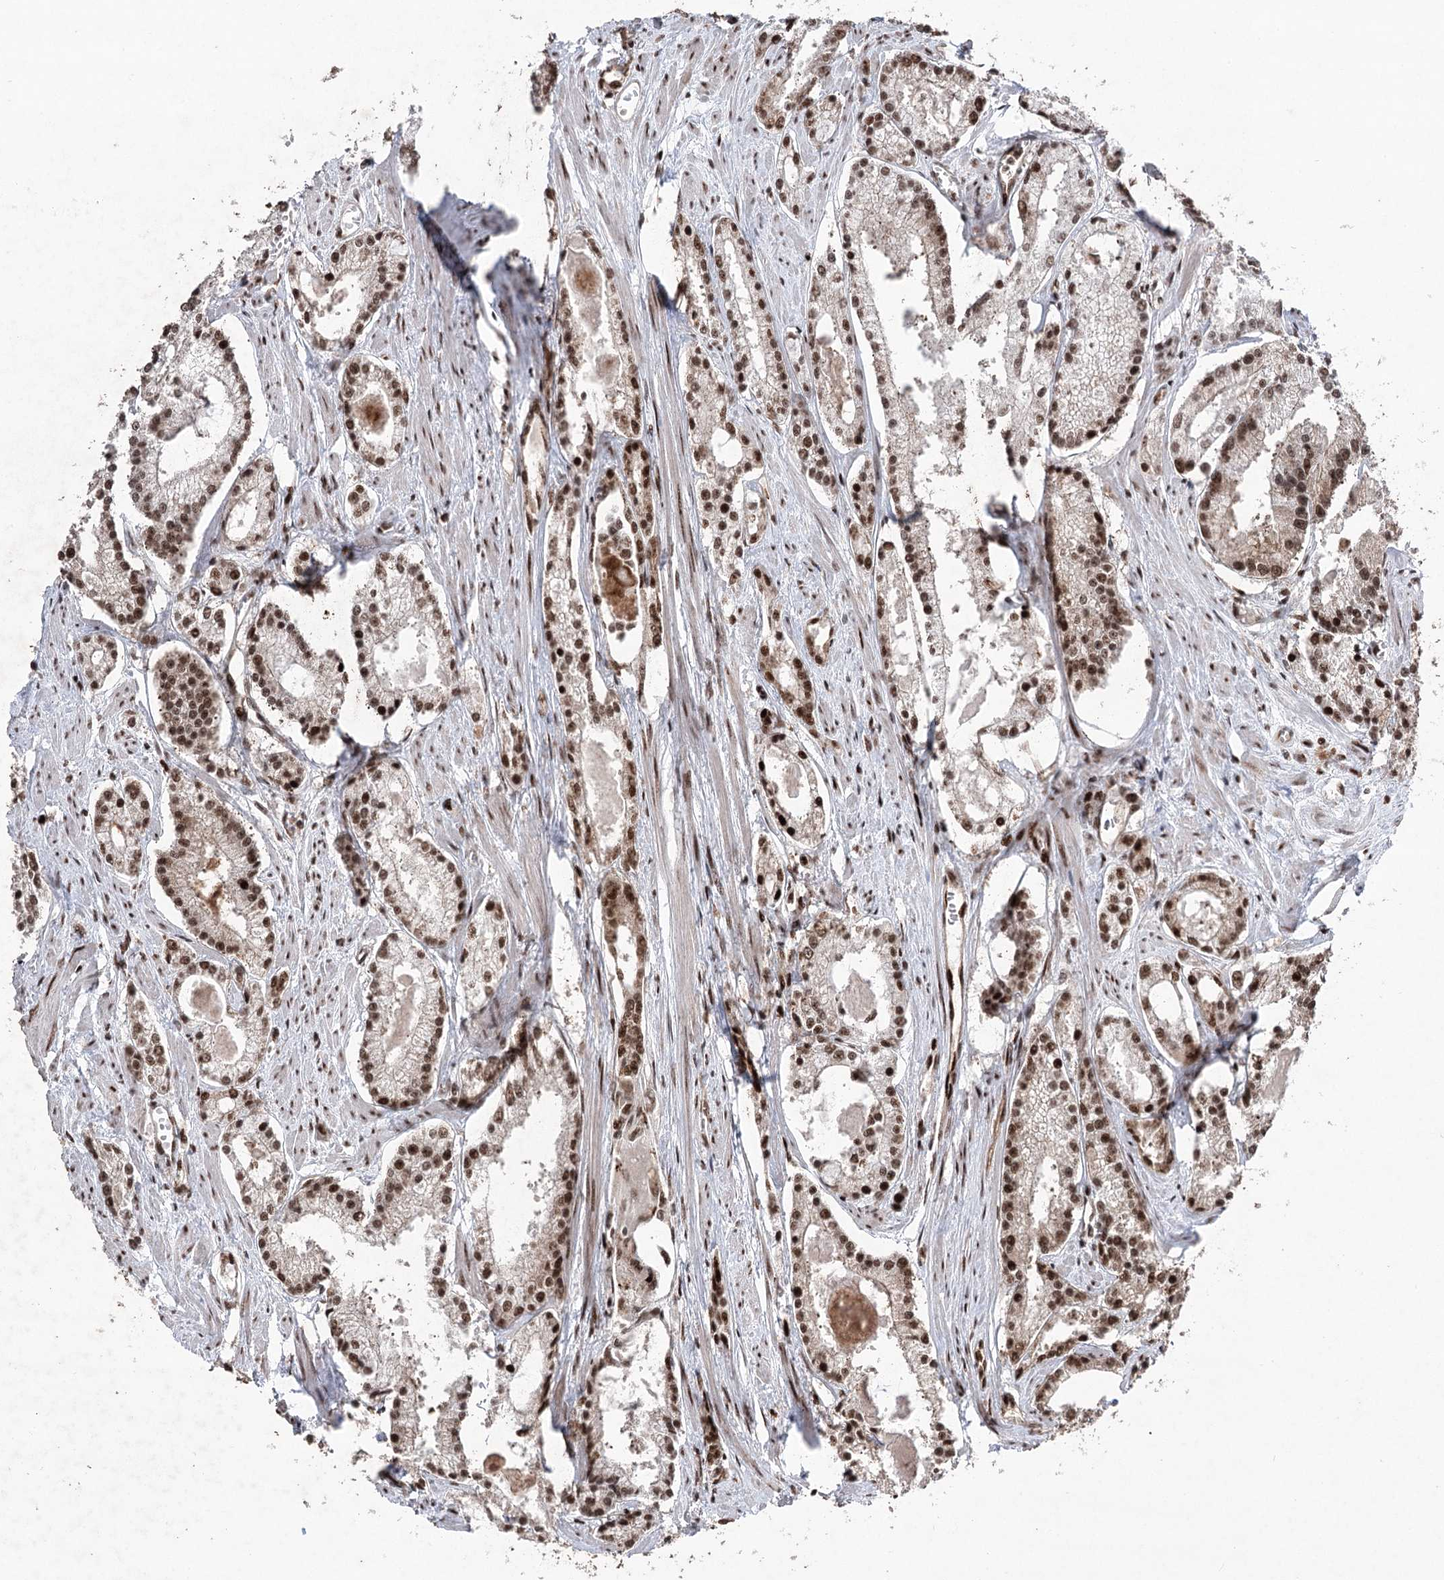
{"staining": {"intensity": "strong", "quantity": ">75%", "location": "nuclear"}, "tissue": "prostate cancer", "cell_type": "Tumor cells", "image_type": "cancer", "snomed": [{"axis": "morphology", "description": "Adenocarcinoma, Low grade"}, {"axis": "topography", "description": "Prostate"}], "caption": "A brown stain labels strong nuclear positivity of a protein in human prostate cancer (adenocarcinoma (low-grade)) tumor cells.", "gene": "PDCD4", "patient": {"sex": "male", "age": 54}}